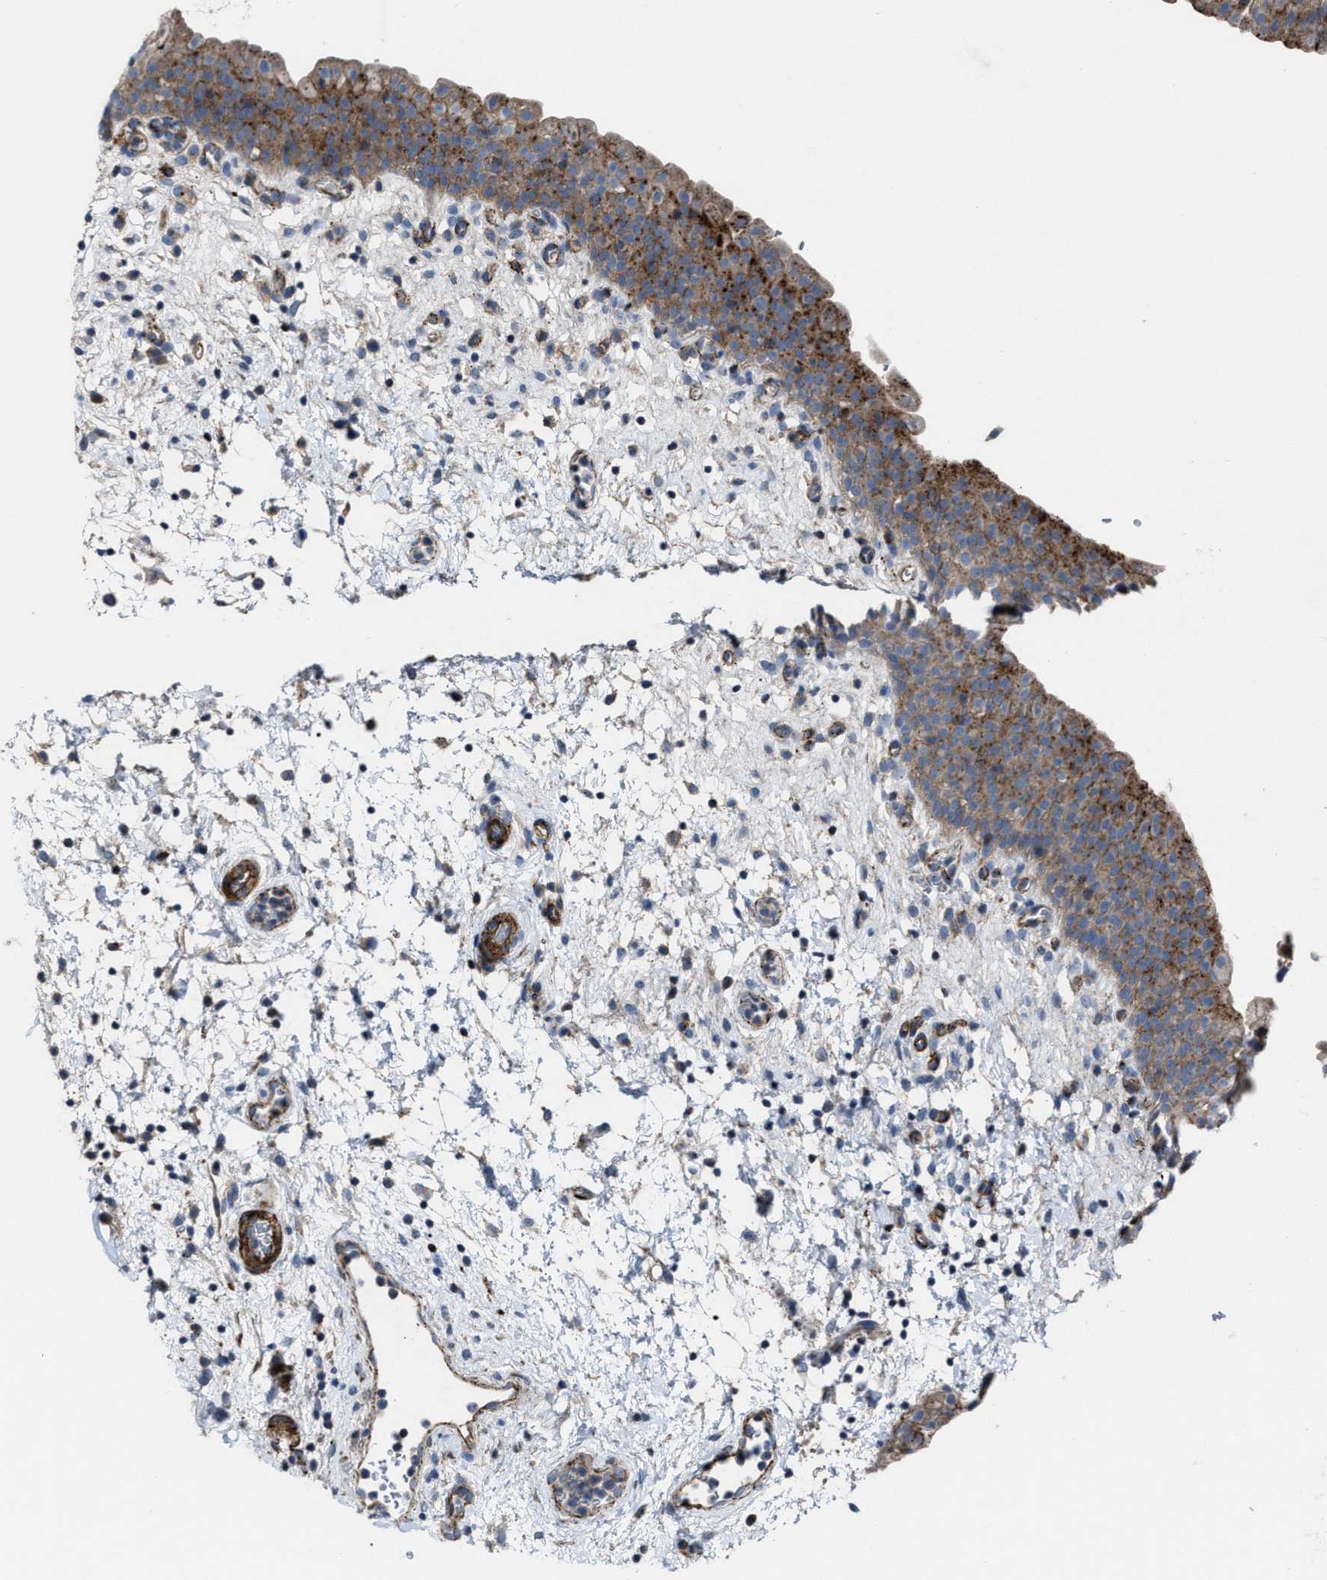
{"staining": {"intensity": "weak", "quantity": ">75%", "location": "cytoplasmic/membranous"}, "tissue": "urinary bladder", "cell_type": "Urothelial cells", "image_type": "normal", "snomed": [{"axis": "morphology", "description": "Normal tissue, NOS"}, {"axis": "topography", "description": "Urinary bladder"}], "caption": "This is a micrograph of IHC staining of benign urinary bladder, which shows weak expression in the cytoplasmic/membranous of urothelial cells.", "gene": "AGPAT2", "patient": {"sex": "male", "age": 37}}